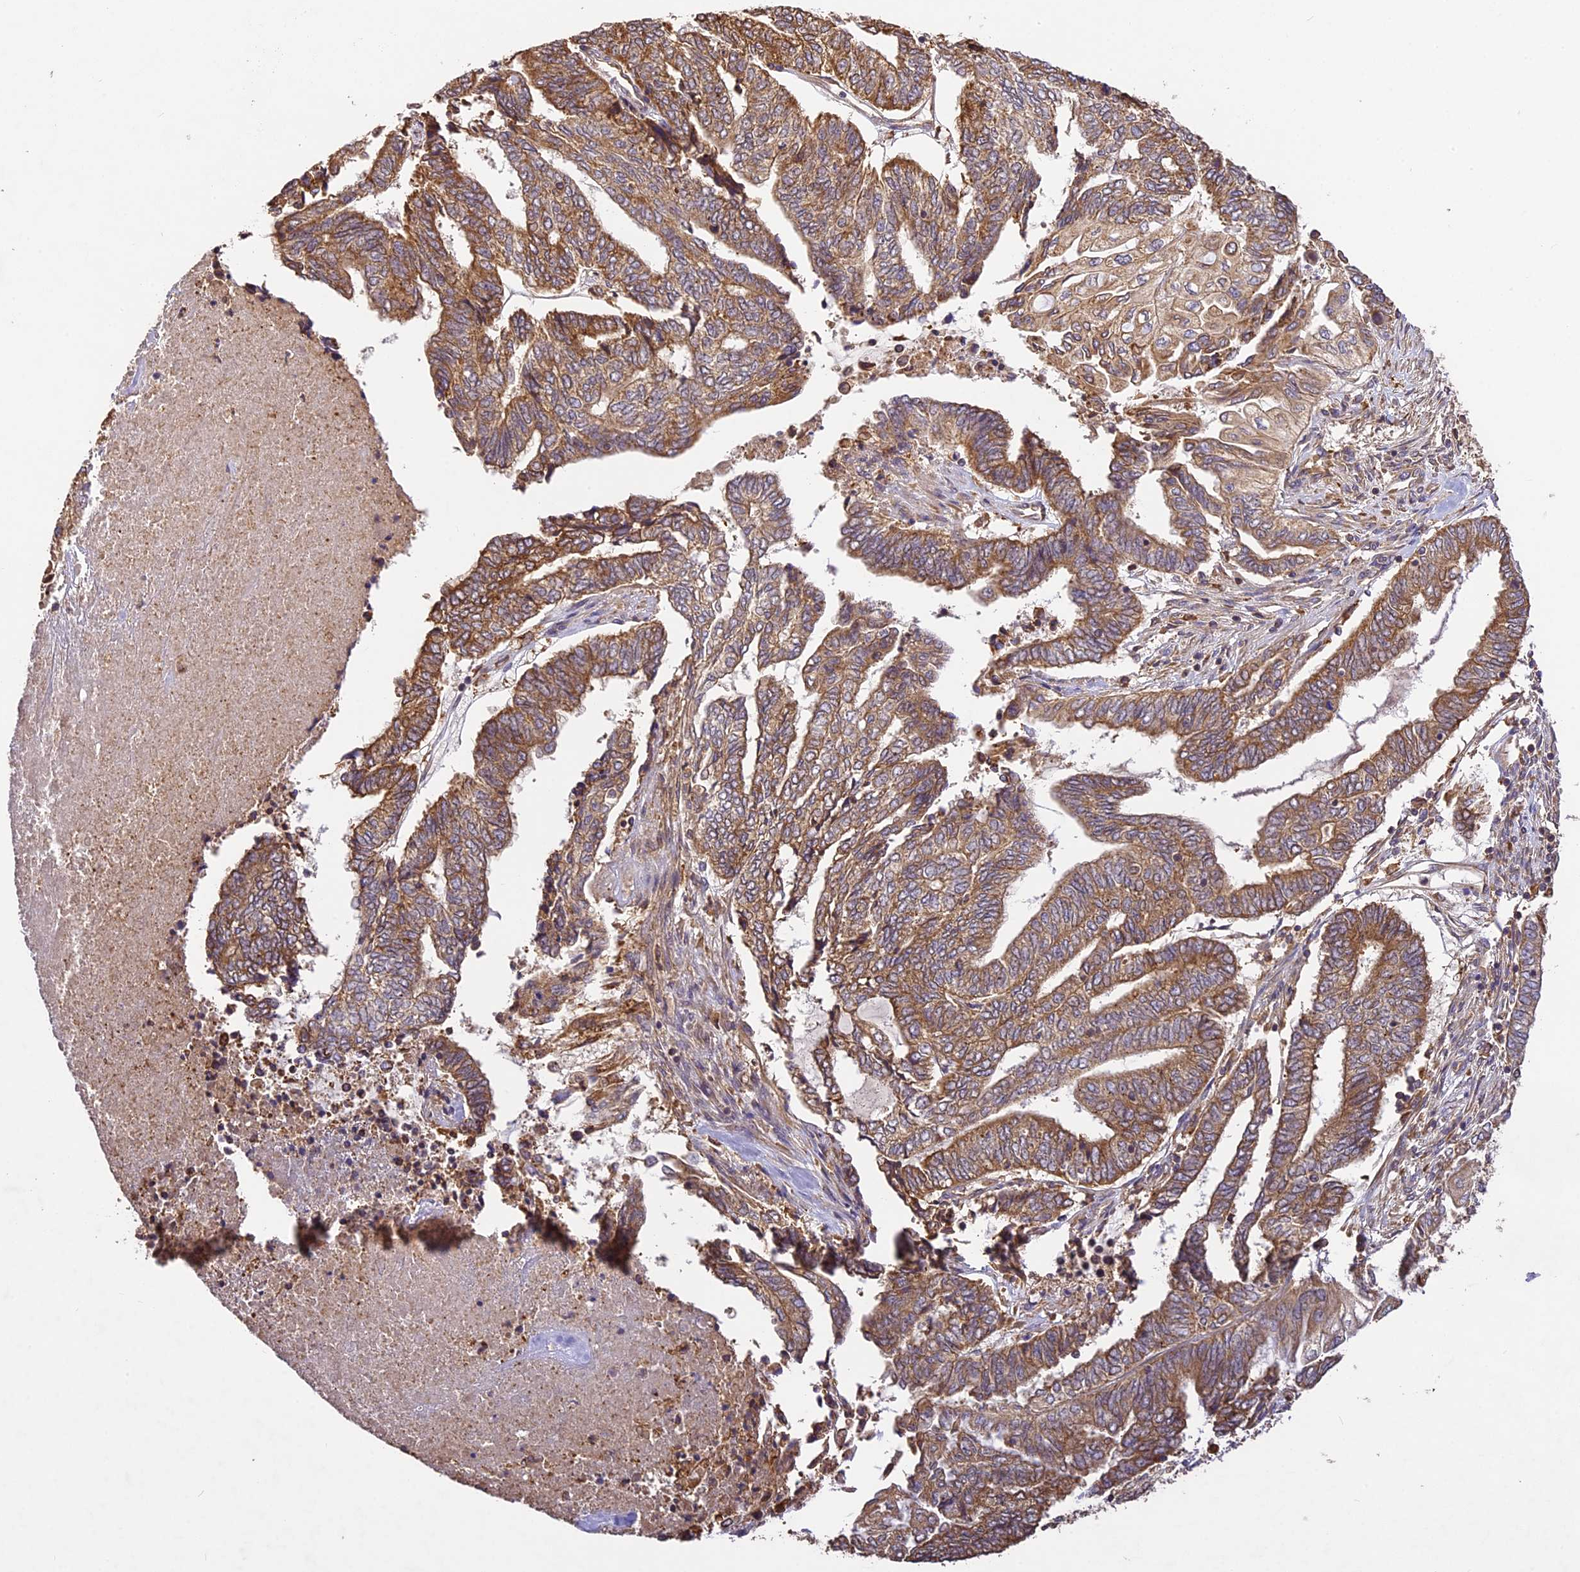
{"staining": {"intensity": "moderate", "quantity": ">75%", "location": "cytoplasmic/membranous"}, "tissue": "endometrial cancer", "cell_type": "Tumor cells", "image_type": "cancer", "snomed": [{"axis": "morphology", "description": "Adenocarcinoma, NOS"}, {"axis": "topography", "description": "Uterus"}, {"axis": "topography", "description": "Endometrium"}], "caption": "Moderate cytoplasmic/membranous staining is seen in approximately >75% of tumor cells in endometrial cancer (adenocarcinoma). (Stains: DAB (3,3'-diaminobenzidine) in brown, nuclei in blue, Microscopy: brightfield microscopy at high magnification).", "gene": "BRAP", "patient": {"sex": "female", "age": 70}}